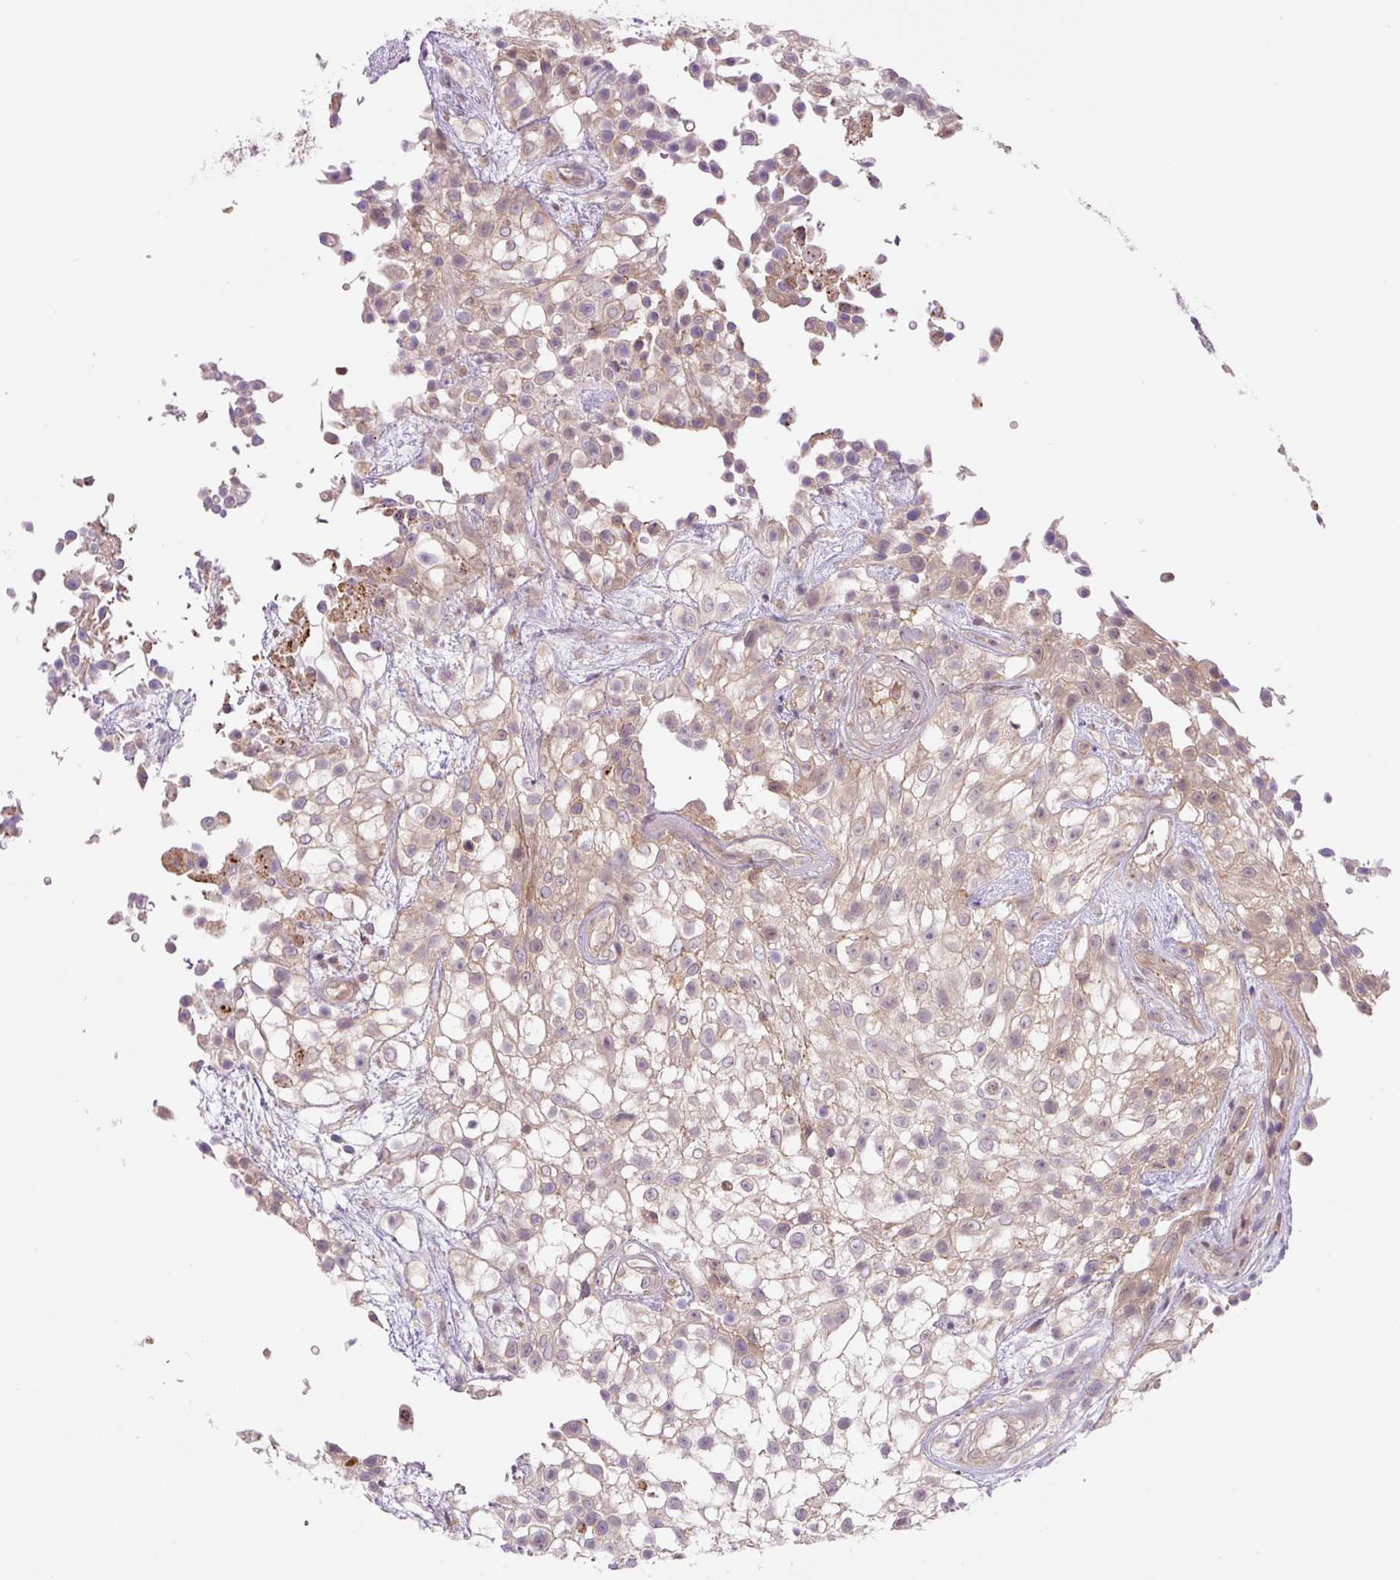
{"staining": {"intensity": "weak", "quantity": "<25%", "location": "cytoplasmic/membranous"}, "tissue": "urothelial cancer", "cell_type": "Tumor cells", "image_type": "cancer", "snomed": [{"axis": "morphology", "description": "Urothelial carcinoma, High grade"}, {"axis": "topography", "description": "Urinary bladder"}], "caption": "There is no significant positivity in tumor cells of urothelial cancer.", "gene": "ZSWIM7", "patient": {"sex": "male", "age": 56}}